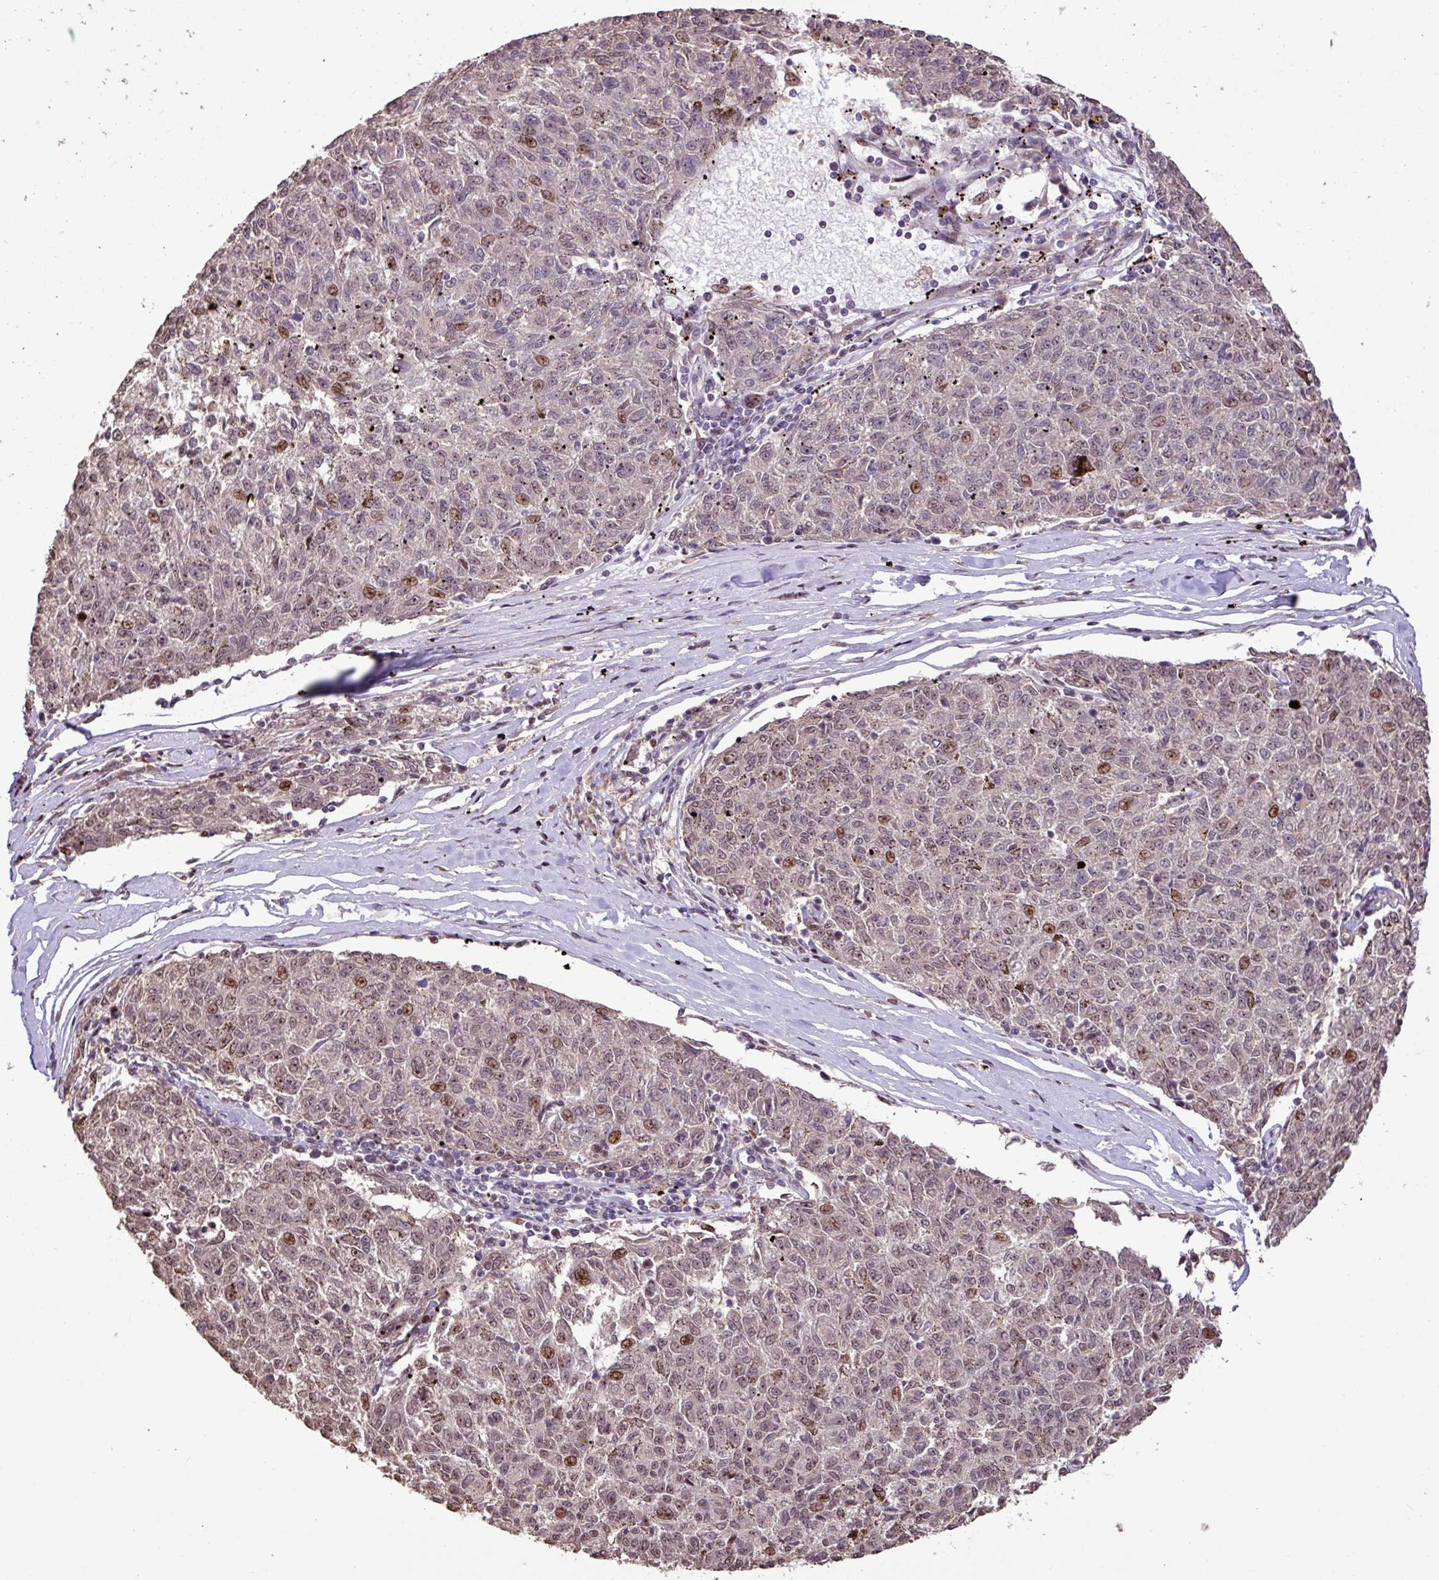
{"staining": {"intensity": "moderate", "quantity": "<25%", "location": "nuclear"}, "tissue": "melanoma", "cell_type": "Tumor cells", "image_type": "cancer", "snomed": [{"axis": "morphology", "description": "Malignant melanoma, NOS"}, {"axis": "topography", "description": "Skin"}], "caption": "Human malignant melanoma stained for a protein (brown) shows moderate nuclear positive staining in about <25% of tumor cells.", "gene": "ZNF709", "patient": {"sex": "female", "age": 72}}